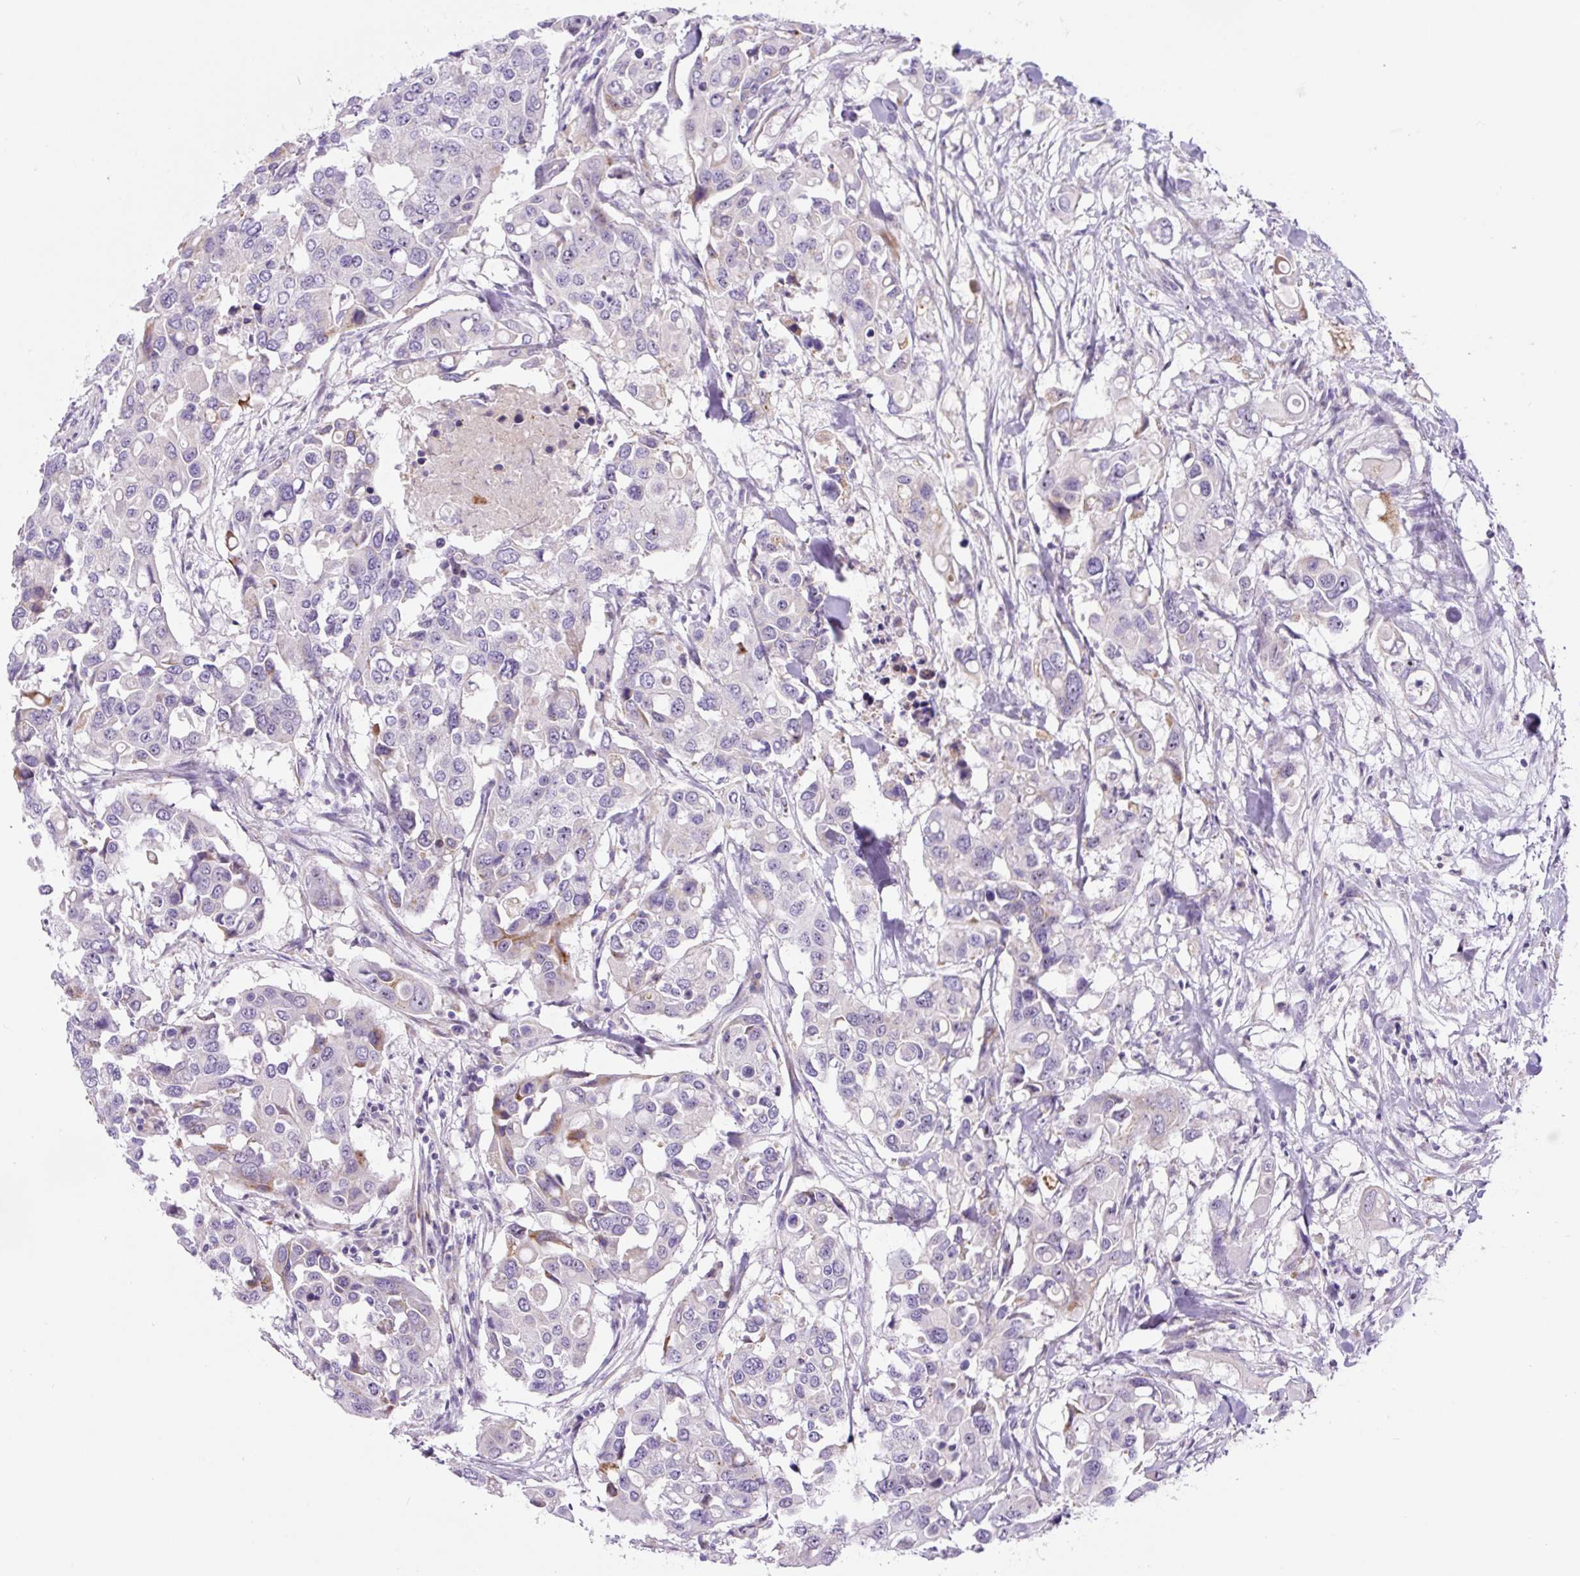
{"staining": {"intensity": "negative", "quantity": "none", "location": "none"}, "tissue": "colorectal cancer", "cell_type": "Tumor cells", "image_type": "cancer", "snomed": [{"axis": "morphology", "description": "Adenocarcinoma, NOS"}, {"axis": "topography", "description": "Colon"}], "caption": "This is a image of immunohistochemistry staining of colorectal cancer, which shows no positivity in tumor cells.", "gene": "ZNF596", "patient": {"sex": "male", "age": 77}}